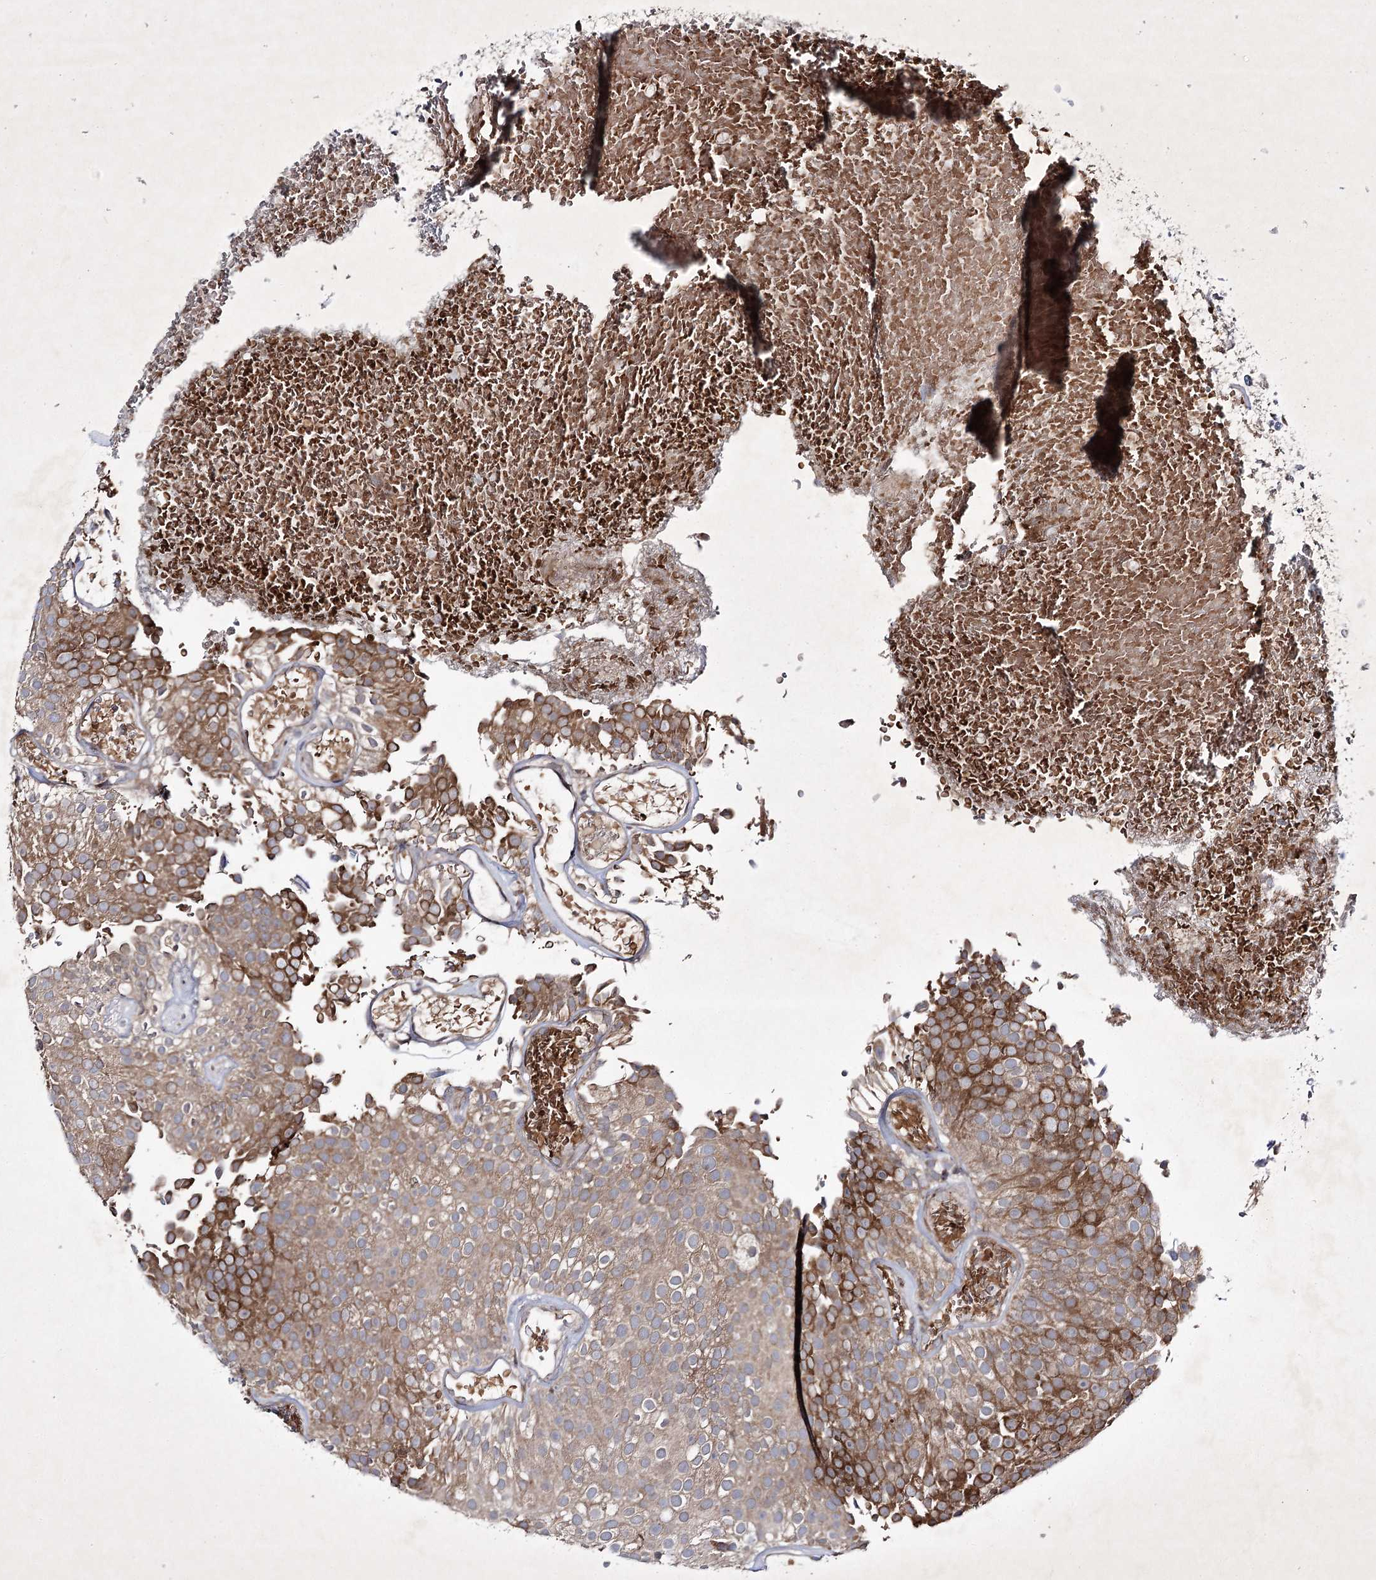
{"staining": {"intensity": "moderate", "quantity": ">75%", "location": "cytoplasmic/membranous"}, "tissue": "urothelial cancer", "cell_type": "Tumor cells", "image_type": "cancer", "snomed": [{"axis": "morphology", "description": "Urothelial carcinoma, Low grade"}, {"axis": "topography", "description": "Urinary bladder"}], "caption": "High-power microscopy captured an IHC photomicrograph of urothelial cancer, revealing moderate cytoplasmic/membranous expression in approximately >75% of tumor cells.", "gene": "ALG9", "patient": {"sex": "male", "age": 78}}